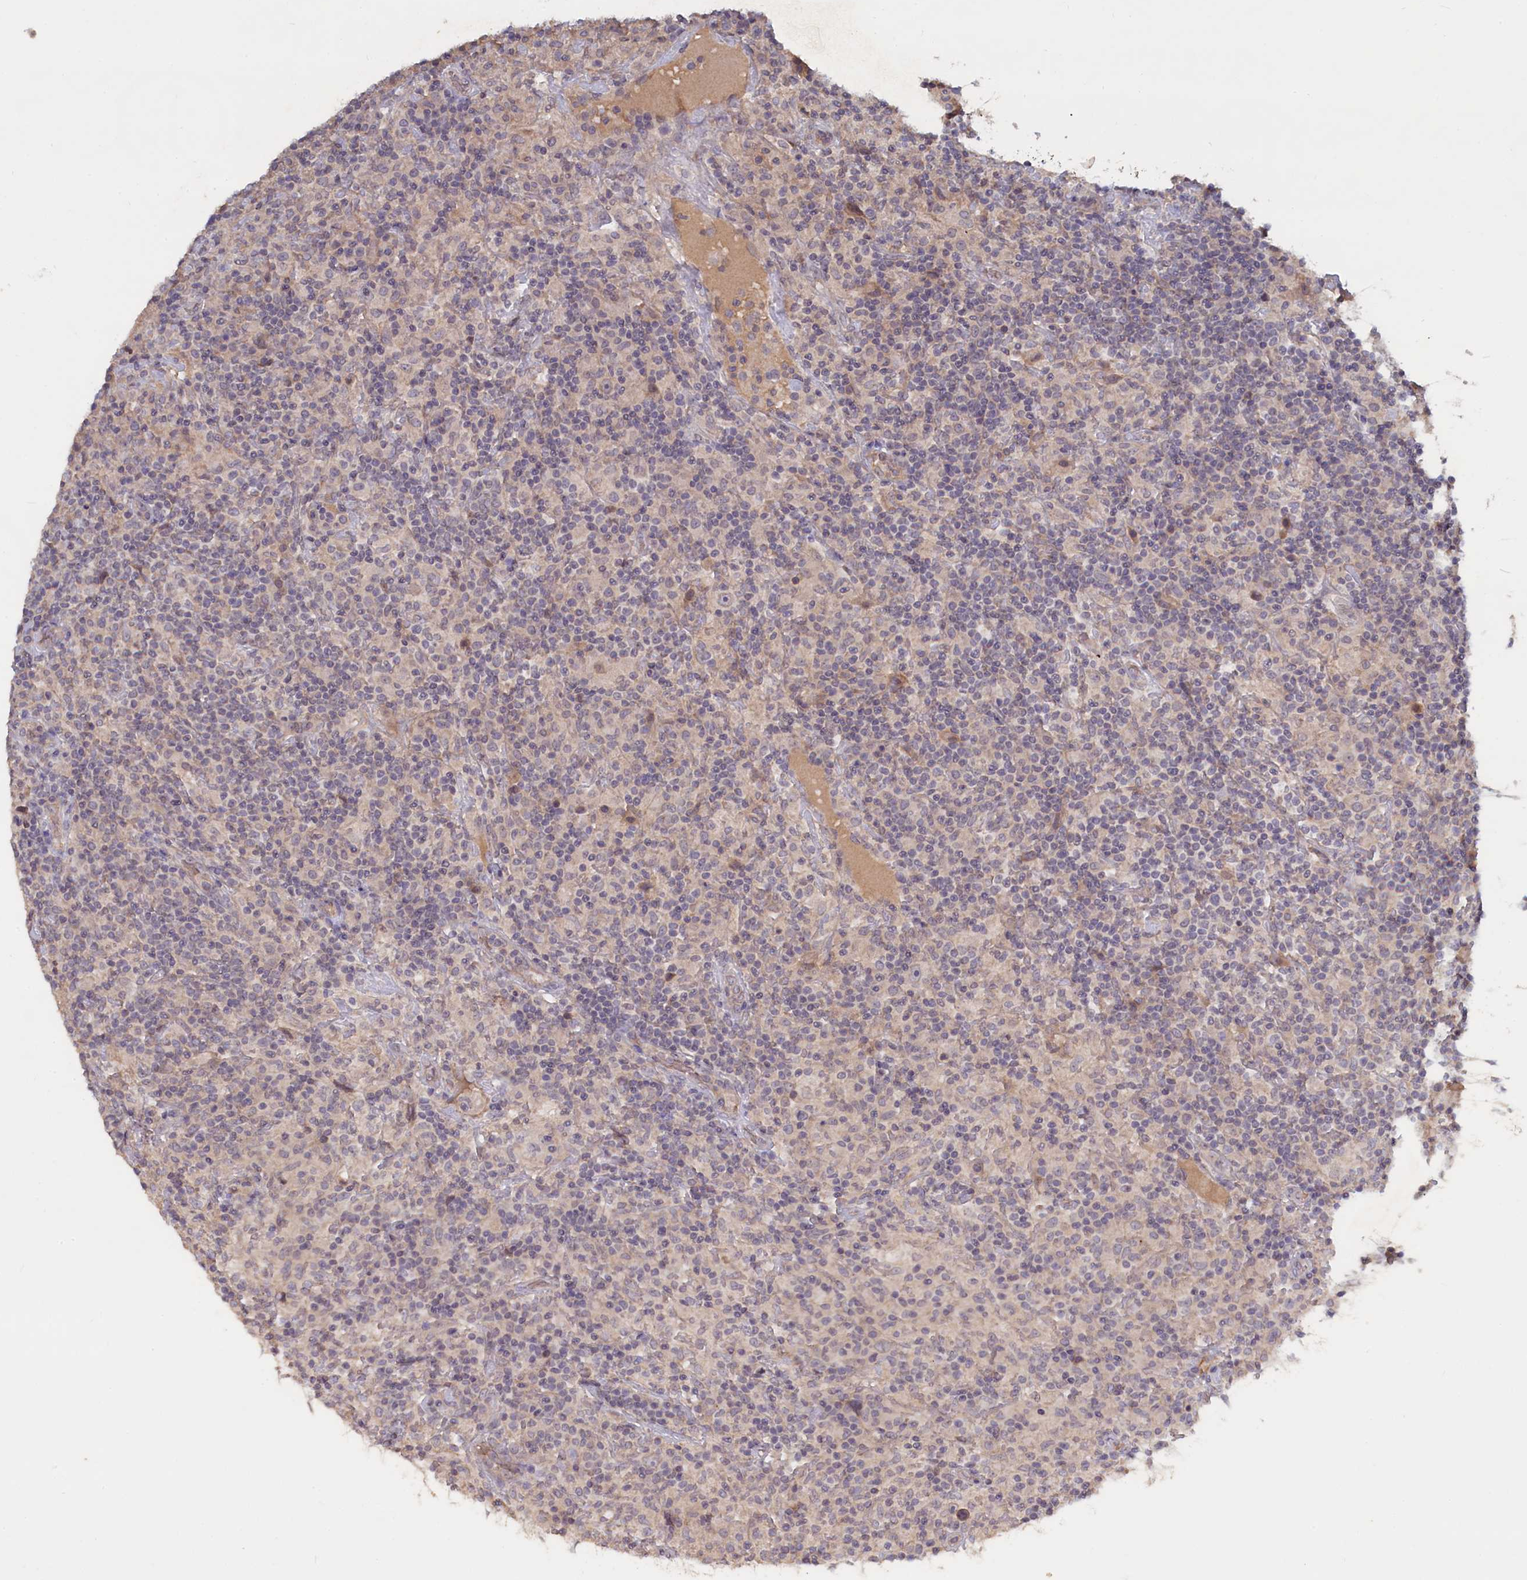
{"staining": {"intensity": "weak", "quantity": "<25%", "location": "cytoplasmic/membranous"}, "tissue": "lymphoma", "cell_type": "Tumor cells", "image_type": "cancer", "snomed": [{"axis": "morphology", "description": "Hodgkin's disease, NOS"}, {"axis": "topography", "description": "Lymph node"}], "caption": "Lymphoma was stained to show a protein in brown. There is no significant expression in tumor cells.", "gene": "CELF5", "patient": {"sex": "male", "age": 70}}